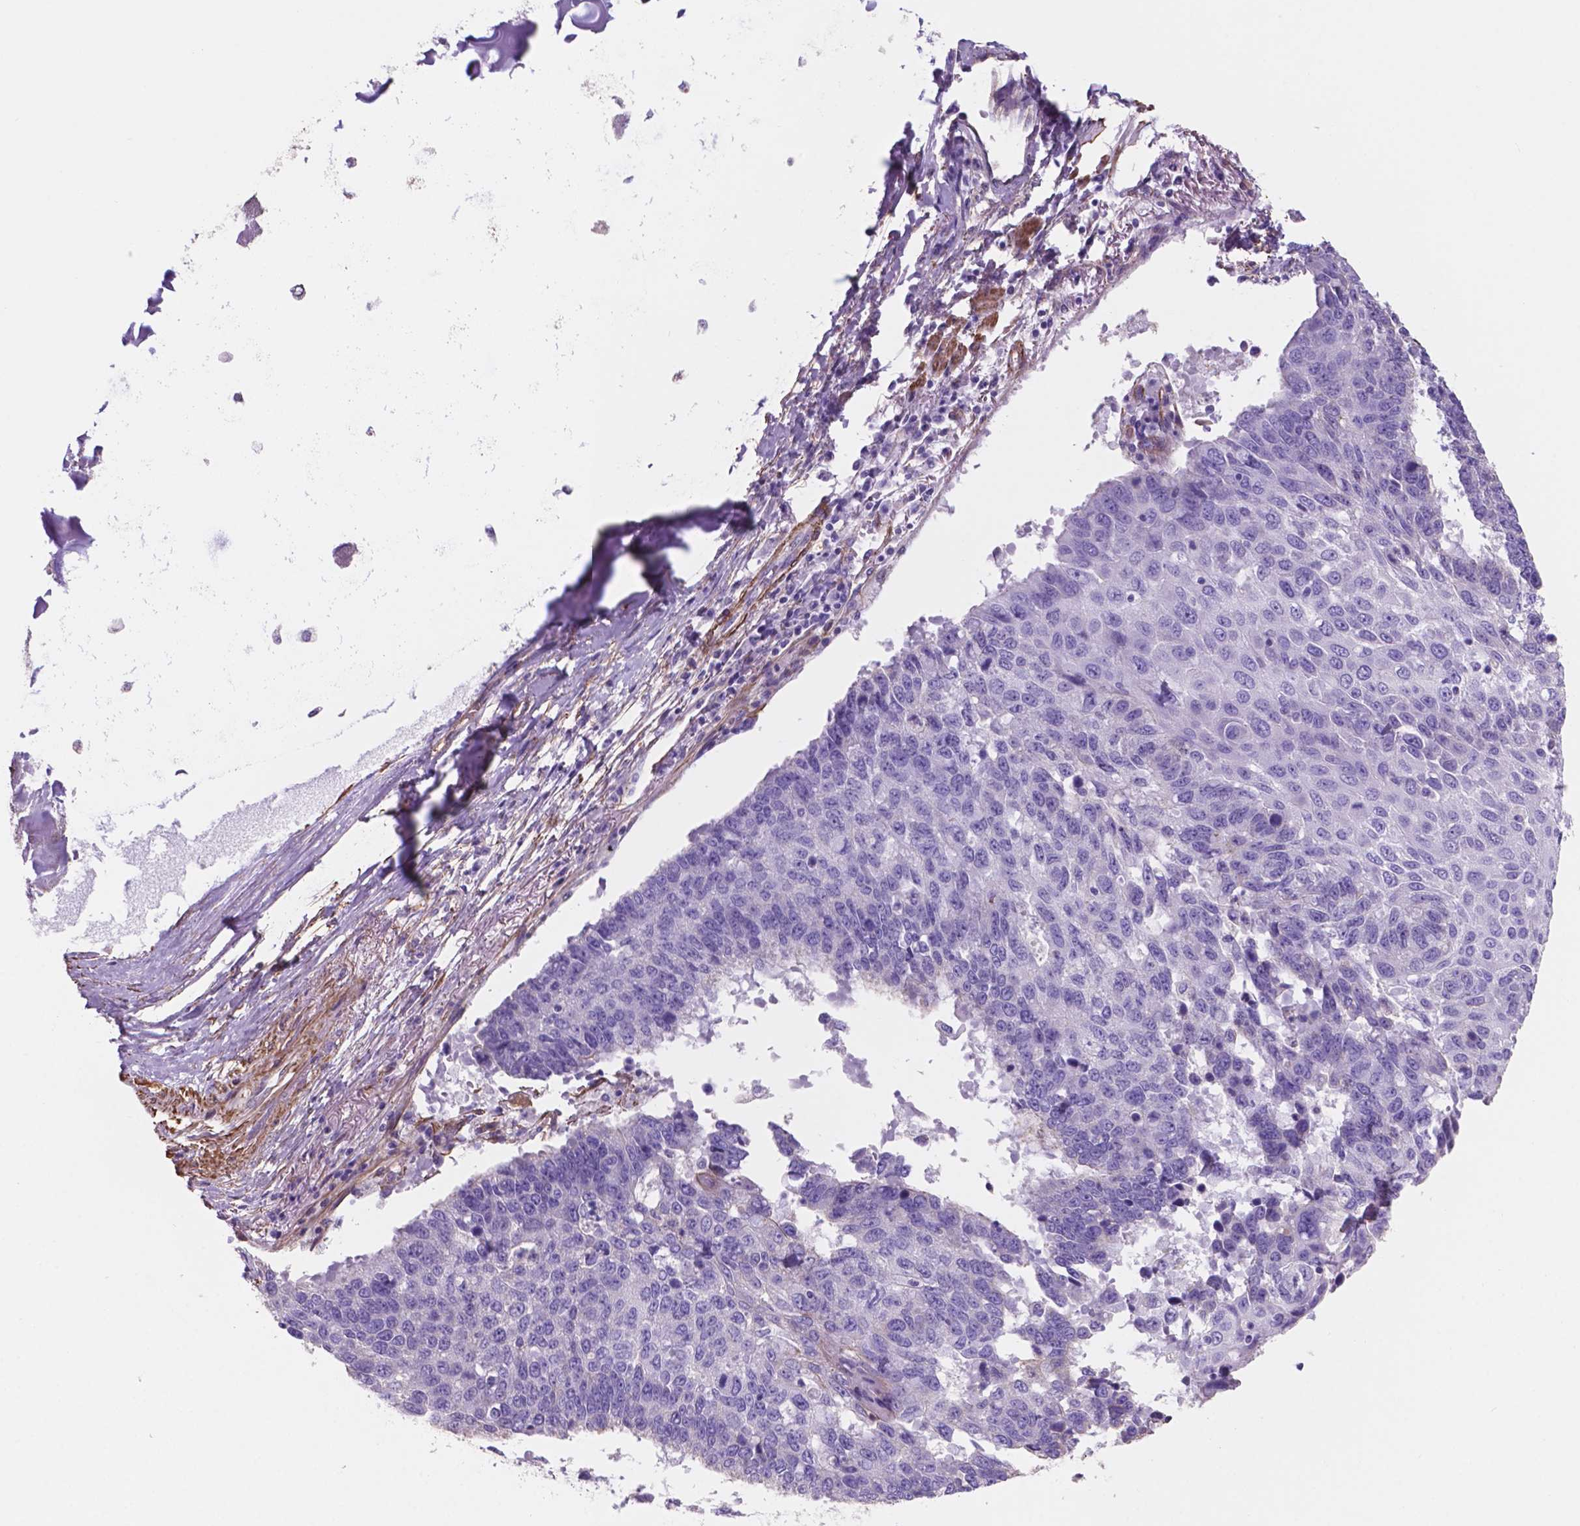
{"staining": {"intensity": "negative", "quantity": "none", "location": "none"}, "tissue": "lung cancer", "cell_type": "Tumor cells", "image_type": "cancer", "snomed": [{"axis": "morphology", "description": "Squamous cell carcinoma, NOS"}, {"axis": "topography", "description": "Lung"}], "caption": "This is an immunohistochemistry (IHC) histopathology image of lung squamous cell carcinoma. There is no positivity in tumor cells.", "gene": "TOR2A", "patient": {"sex": "male", "age": 73}}